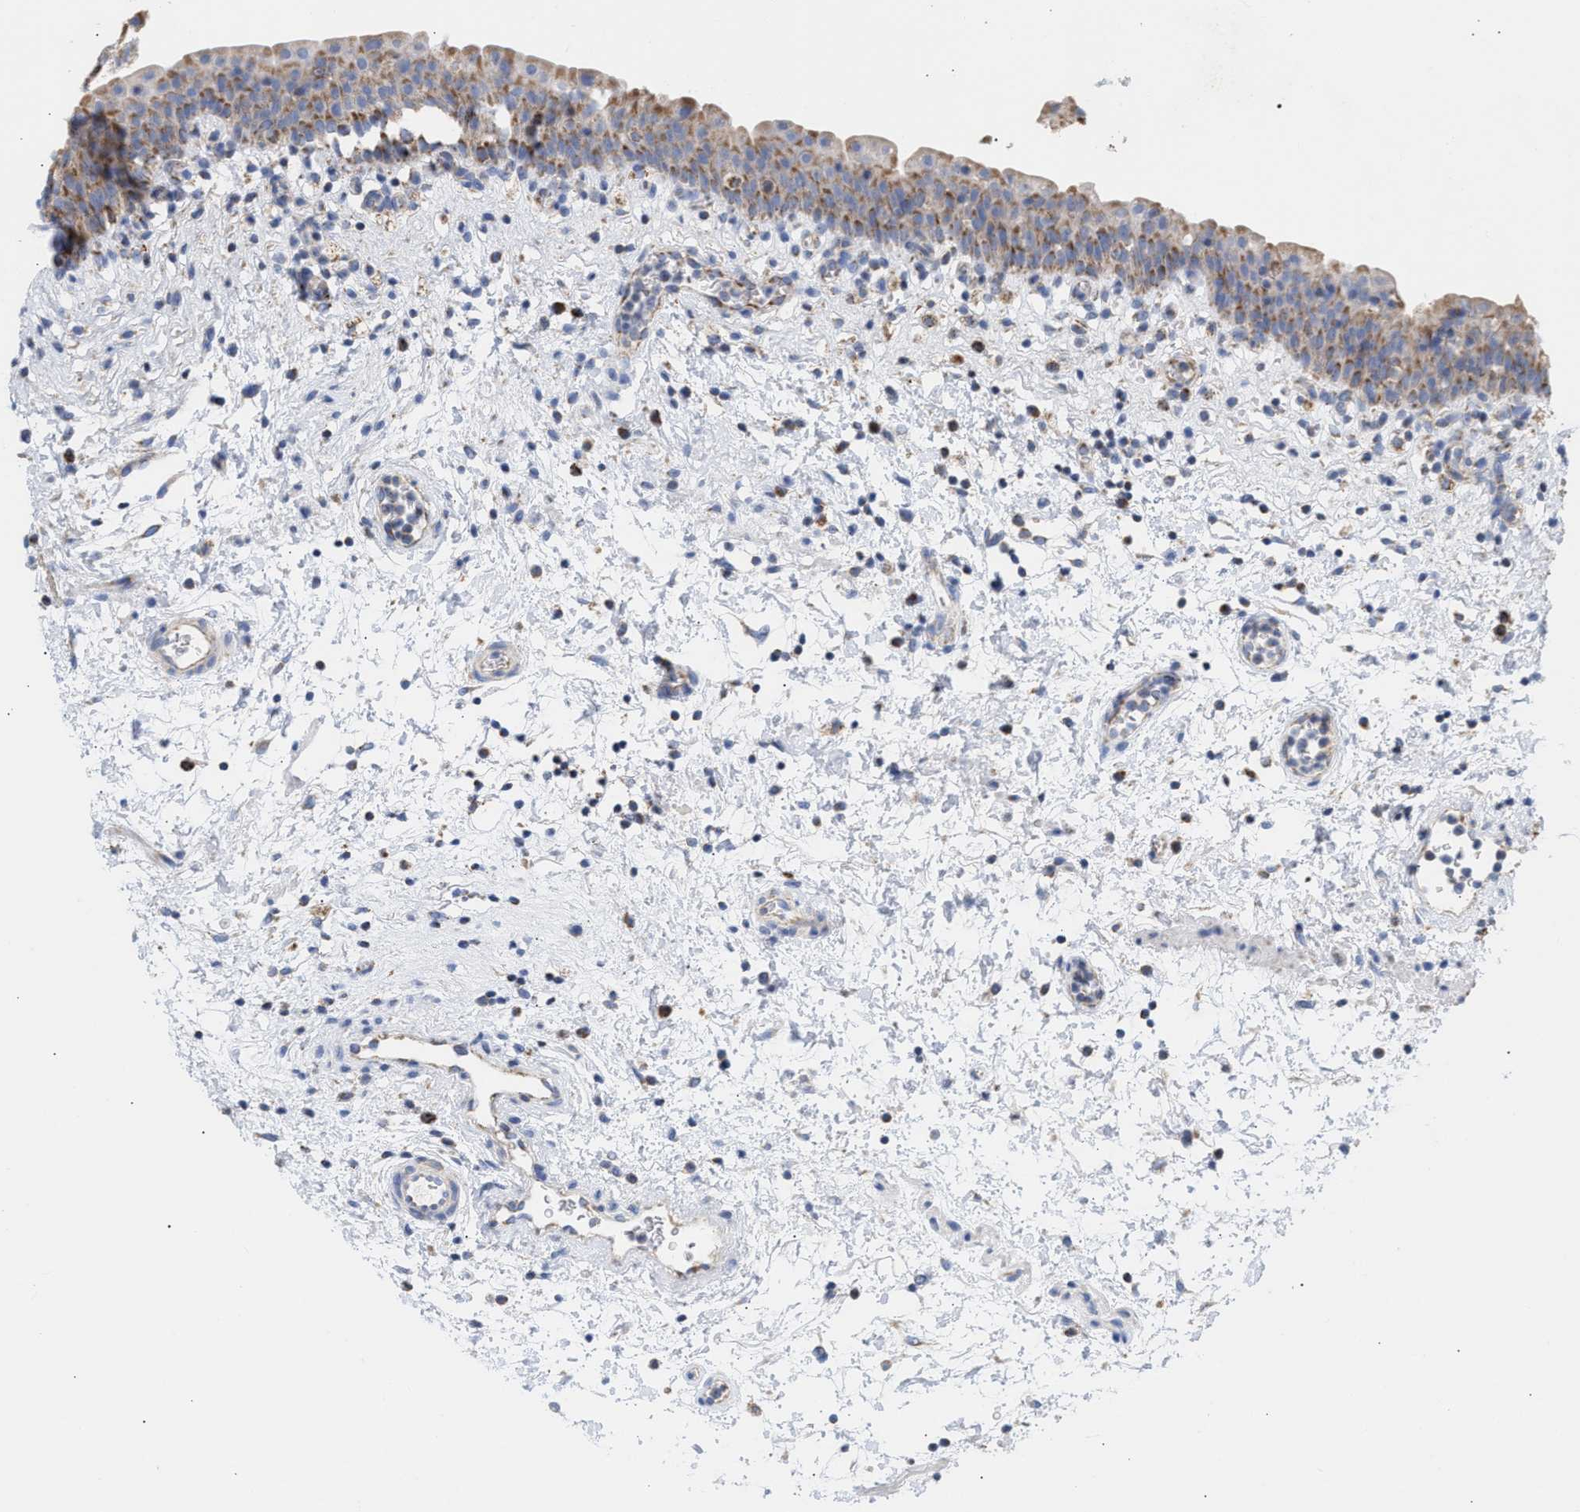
{"staining": {"intensity": "moderate", "quantity": ">75%", "location": "cytoplasmic/membranous"}, "tissue": "urinary bladder", "cell_type": "Urothelial cells", "image_type": "normal", "snomed": [{"axis": "morphology", "description": "Normal tissue, NOS"}, {"axis": "topography", "description": "Urinary bladder"}], "caption": "A high-resolution image shows immunohistochemistry staining of benign urinary bladder, which exhibits moderate cytoplasmic/membranous staining in approximately >75% of urothelial cells.", "gene": "ACOT13", "patient": {"sex": "male", "age": 37}}